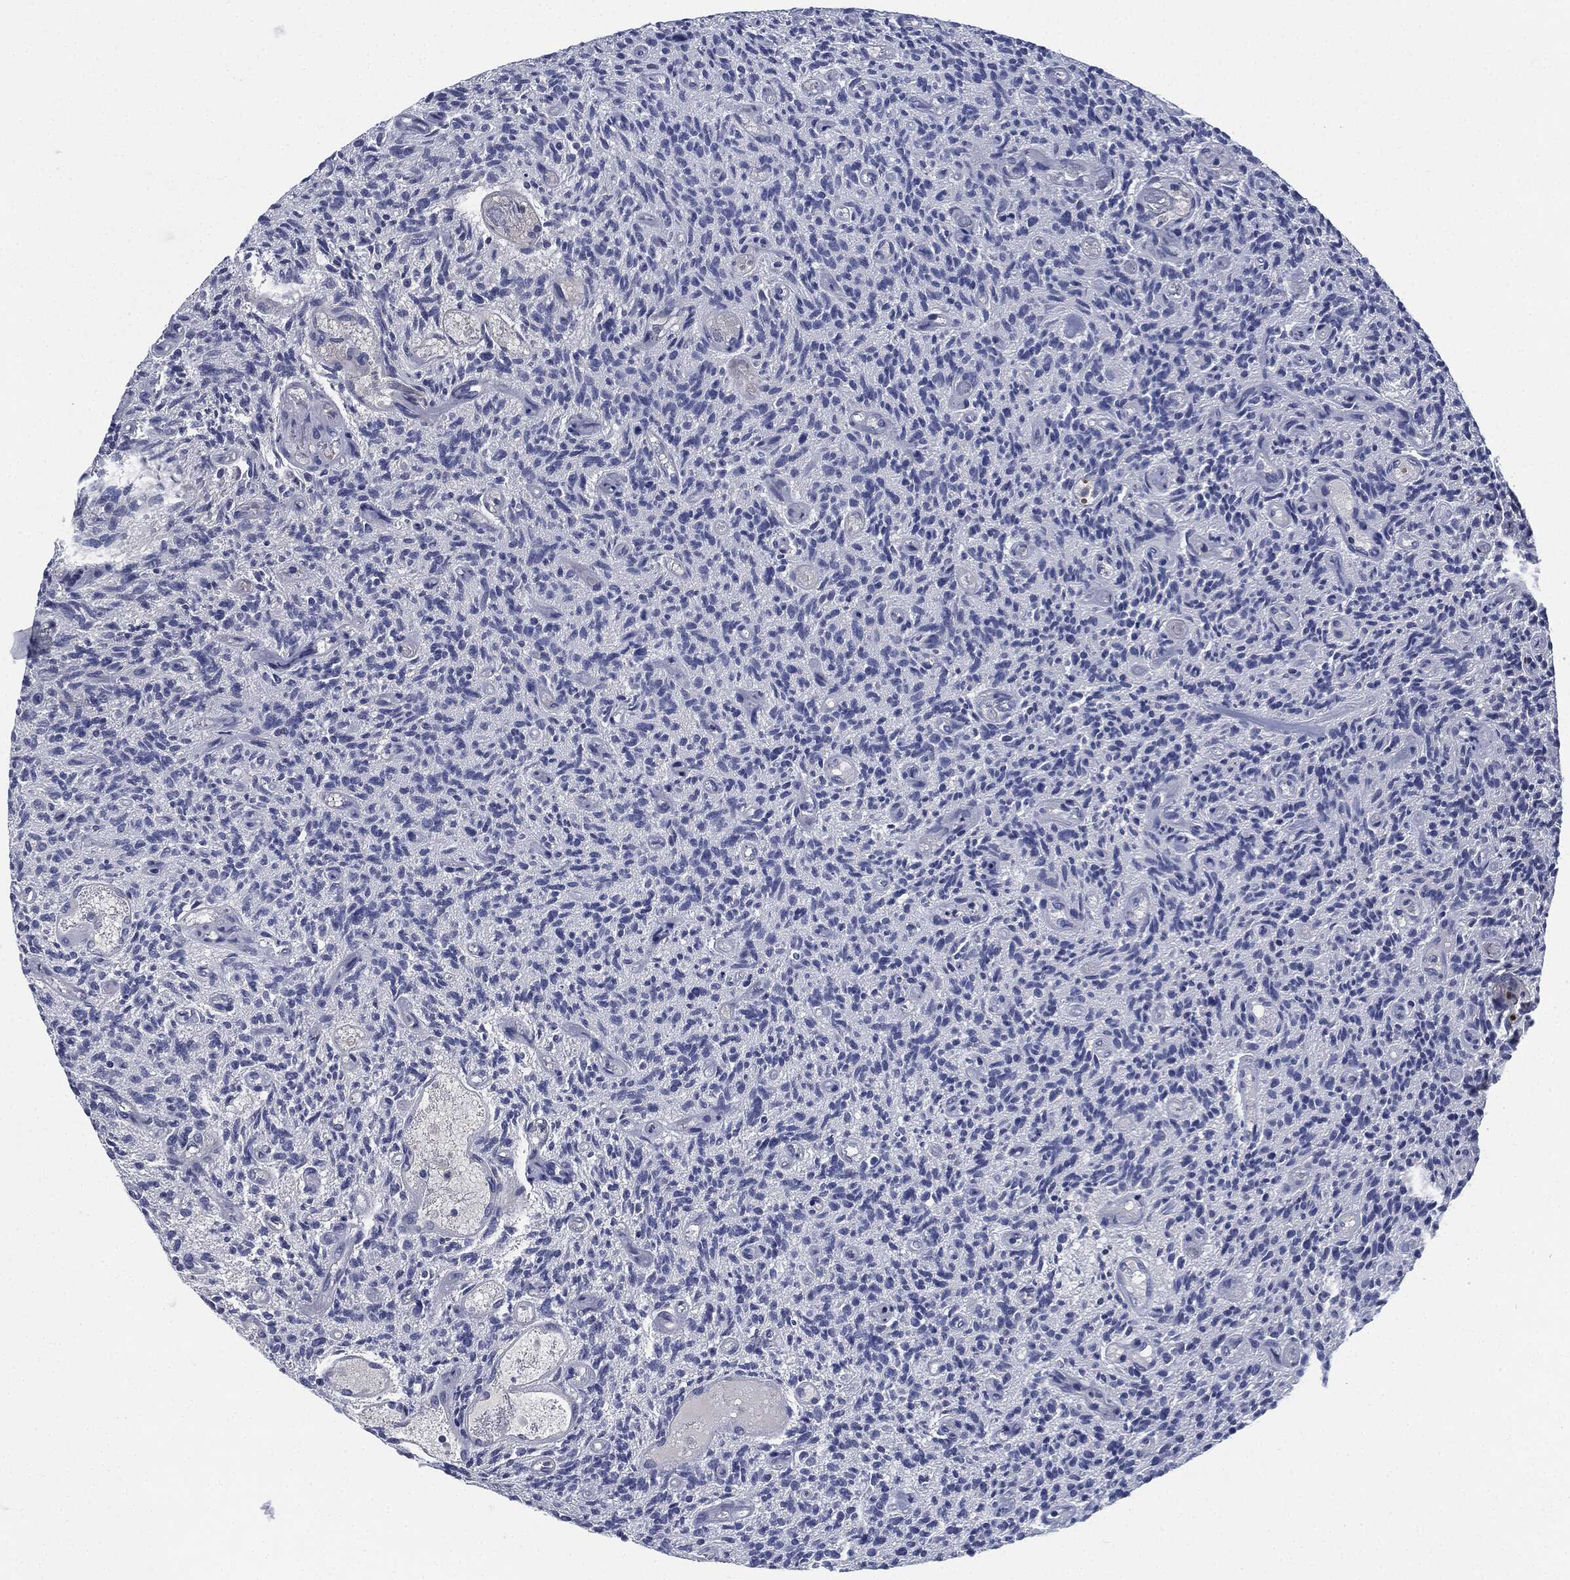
{"staining": {"intensity": "negative", "quantity": "none", "location": "none"}, "tissue": "glioma", "cell_type": "Tumor cells", "image_type": "cancer", "snomed": [{"axis": "morphology", "description": "Glioma, malignant, High grade"}, {"axis": "topography", "description": "Brain"}], "caption": "Tumor cells show no significant staining in malignant glioma (high-grade).", "gene": "SIGLEC9", "patient": {"sex": "male", "age": 64}}